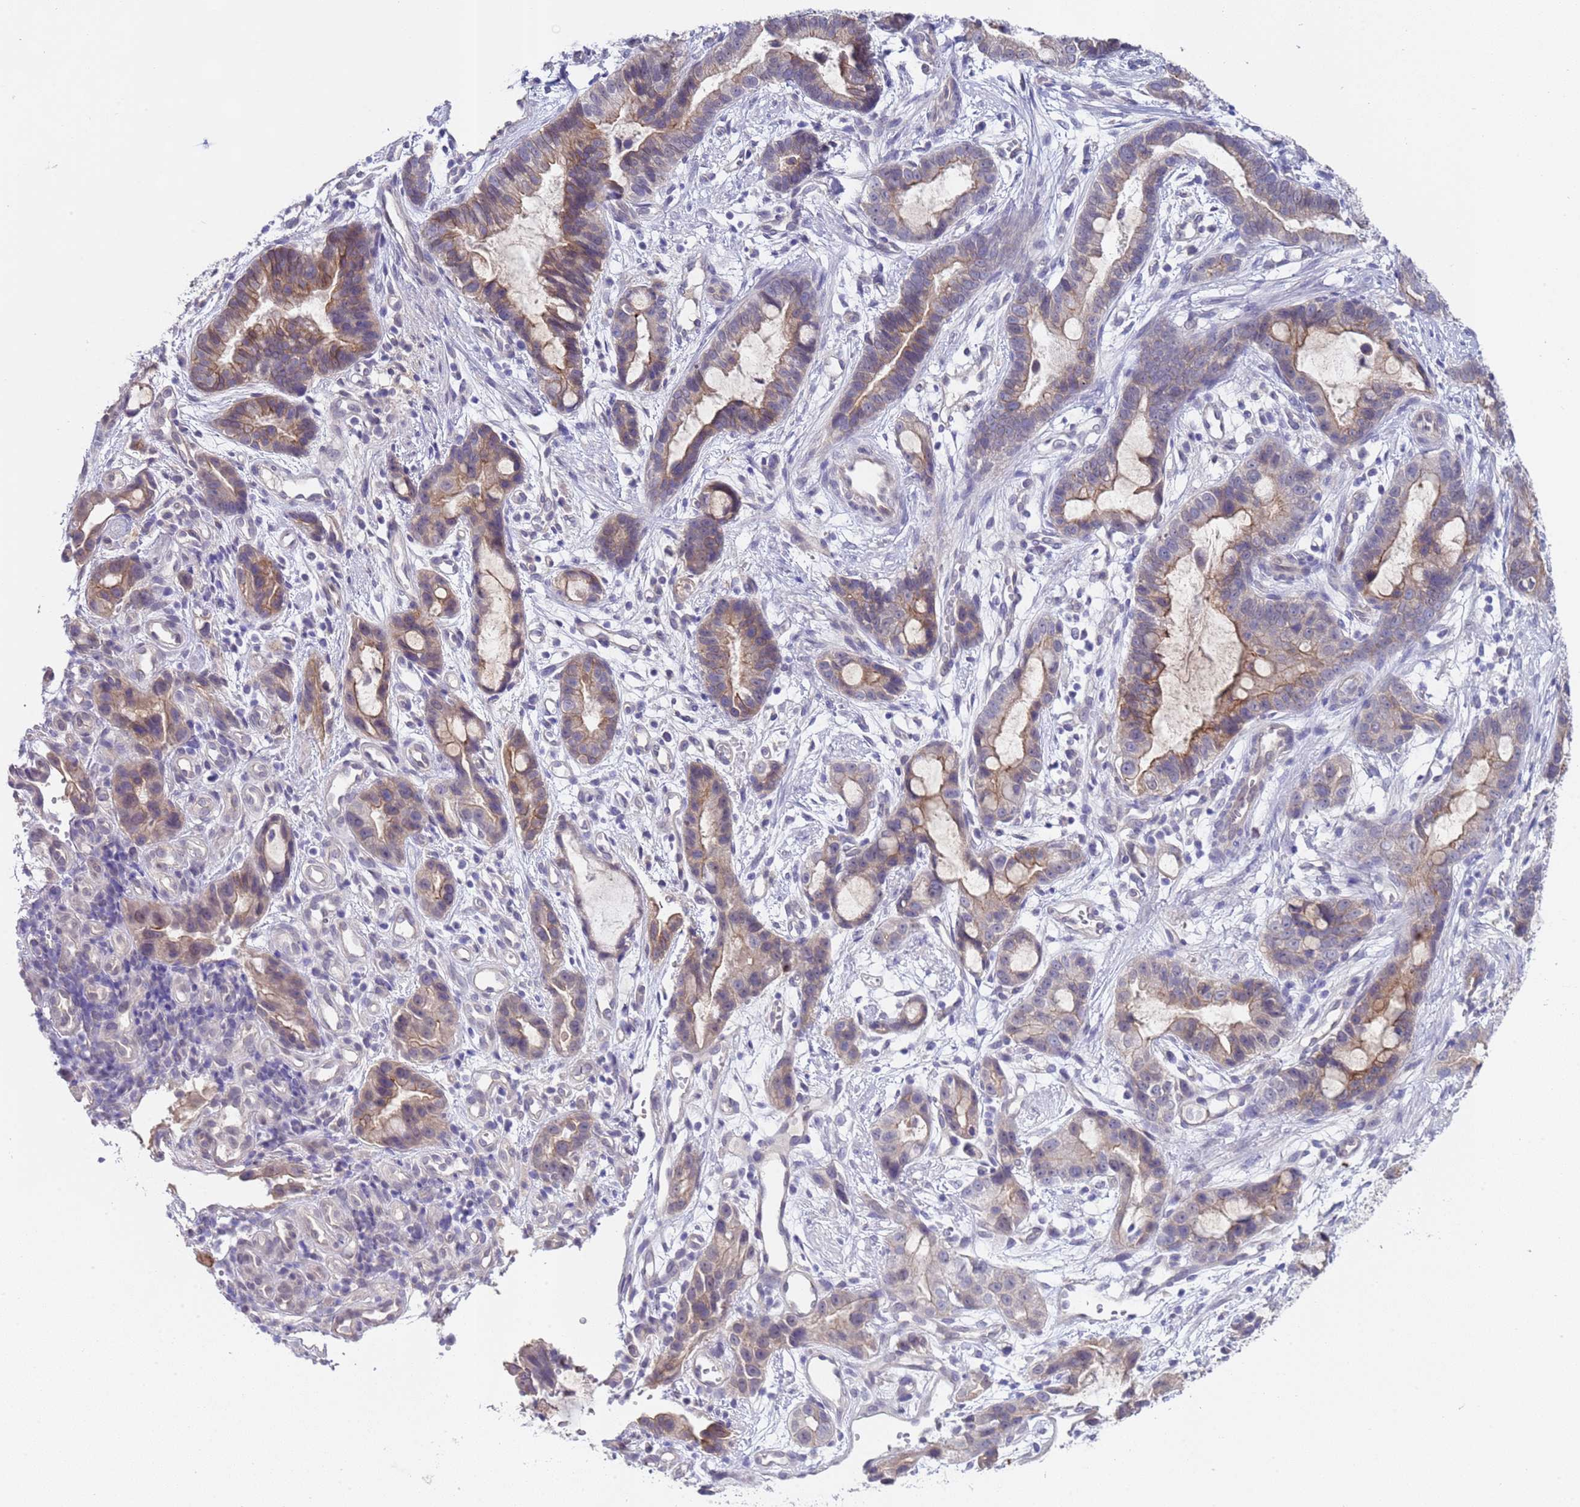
{"staining": {"intensity": "moderate", "quantity": "25%-75%", "location": "cytoplasmic/membranous"}, "tissue": "stomach cancer", "cell_type": "Tumor cells", "image_type": "cancer", "snomed": [{"axis": "morphology", "description": "Adenocarcinoma, NOS"}, {"axis": "topography", "description": "Stomach"}], "caption": "Immunohistochemical staining of stomach cancer (adenocarcinoma) demonstrates medium levels of moderate cytoplasmic/membranous protein expression in about 25%-75% of tumor cells. The staining was performed using DAB (3,3'-diaminobenzidine), with brown indicating positive protein expression. Nuclei are stained blue with hematoxylin.", "gene": "TRMT10A", "patient": {"sex": "male", "age": 55}}